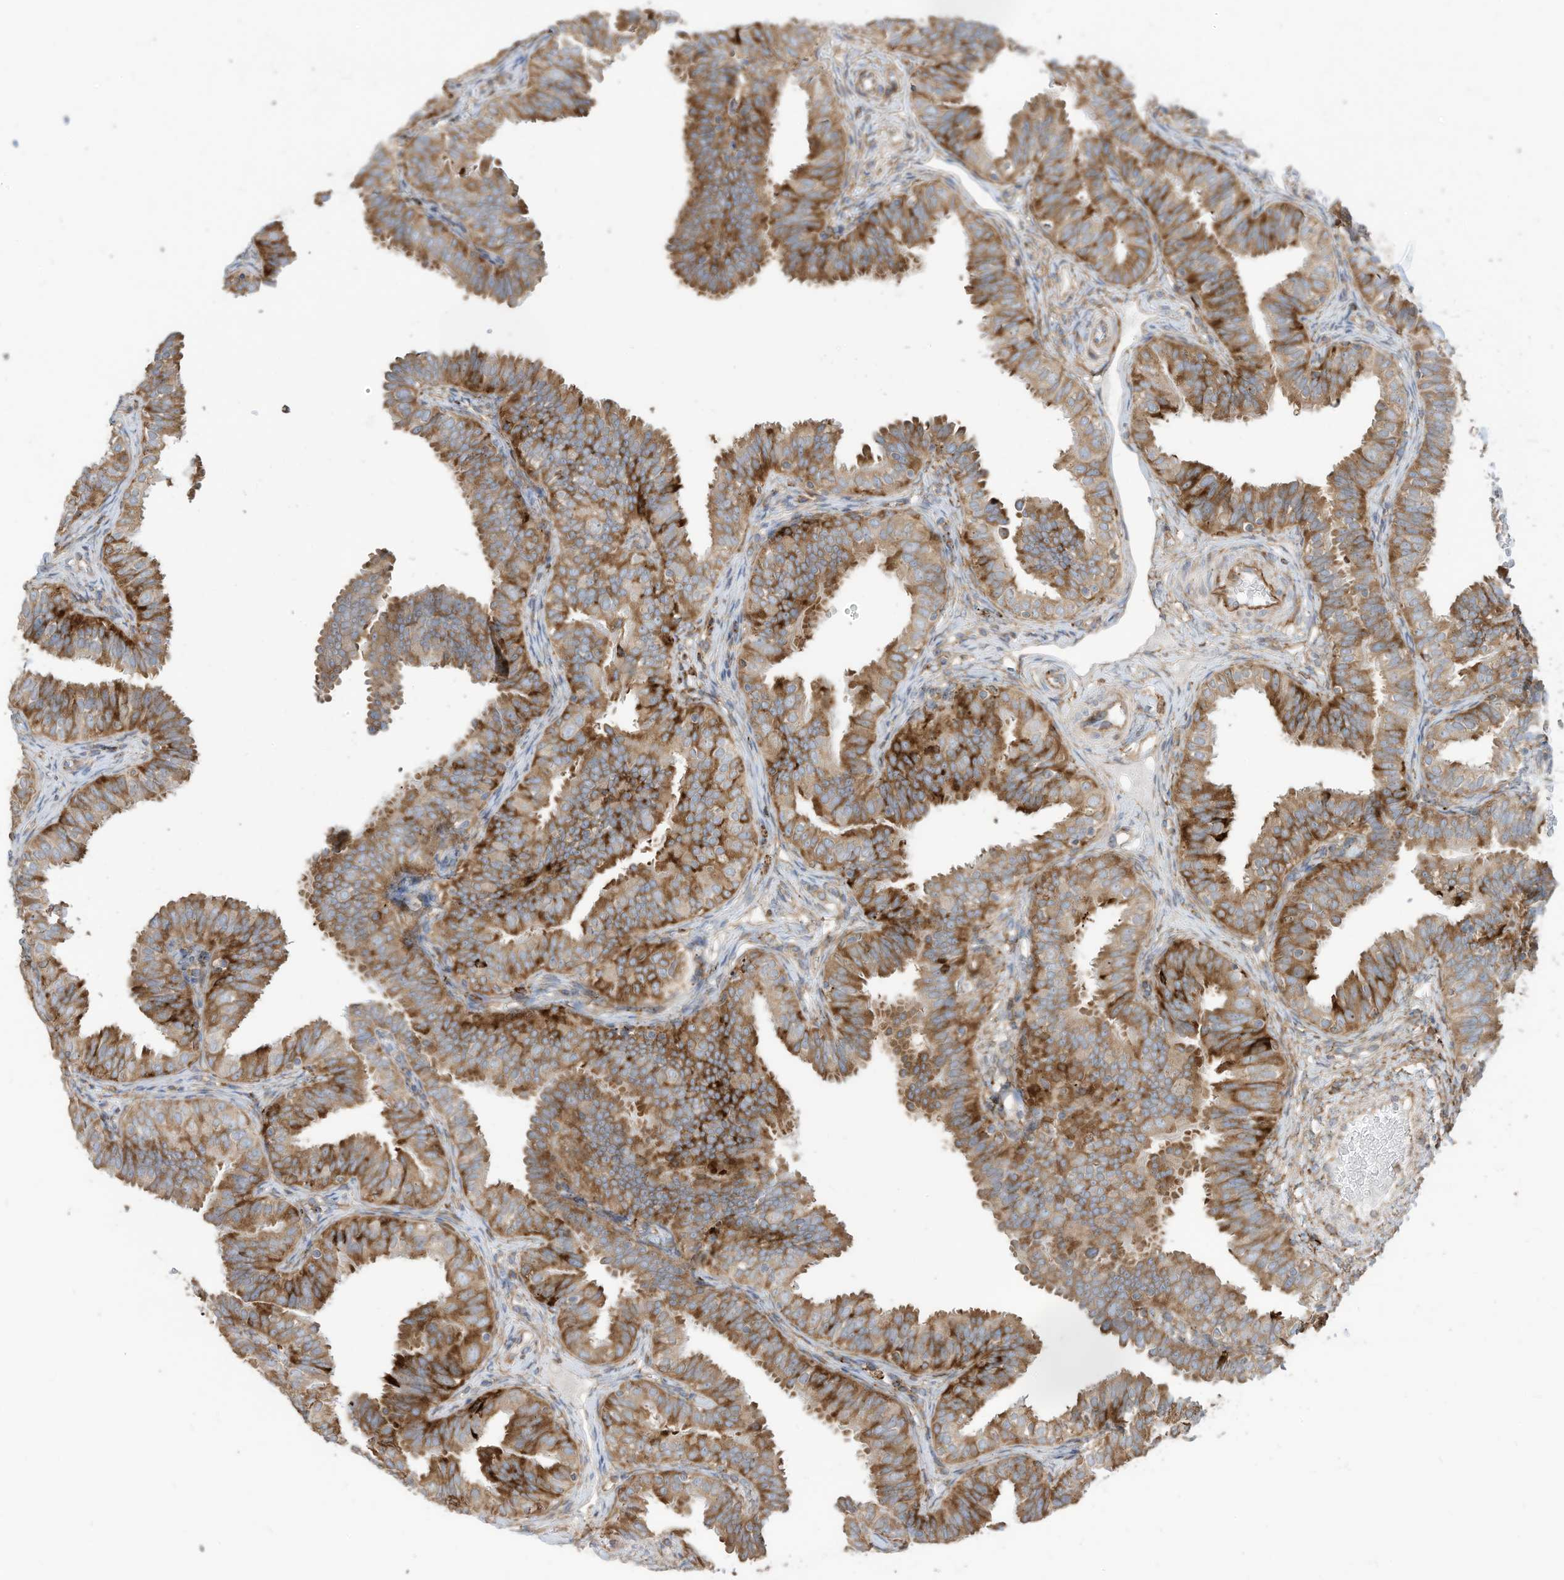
{"staining": {"intensity": "strong", "quantity": ">75%", "location": "cytoplasmic/membranous"}, "tissue": "fallopian tube", "cell_type": "Glandular cells", "image_type": "normal", "snomed": [{"axis": "morphology", "description": "Normal tissue, NOS"}, {"axis": "topography", "description": "Fallopian tube"}], "caption": "This image demonstrates normal fallopian tube stained with immunohistochemistry (IHC) to label a protein in brown. The cytoplasmic/membranous of glandular cells show strong positivity for the protein. Nuclei are counter-stained blue.", "gene": "TRNAU1AP", "patient": {"sex": "female", "age": 35}}